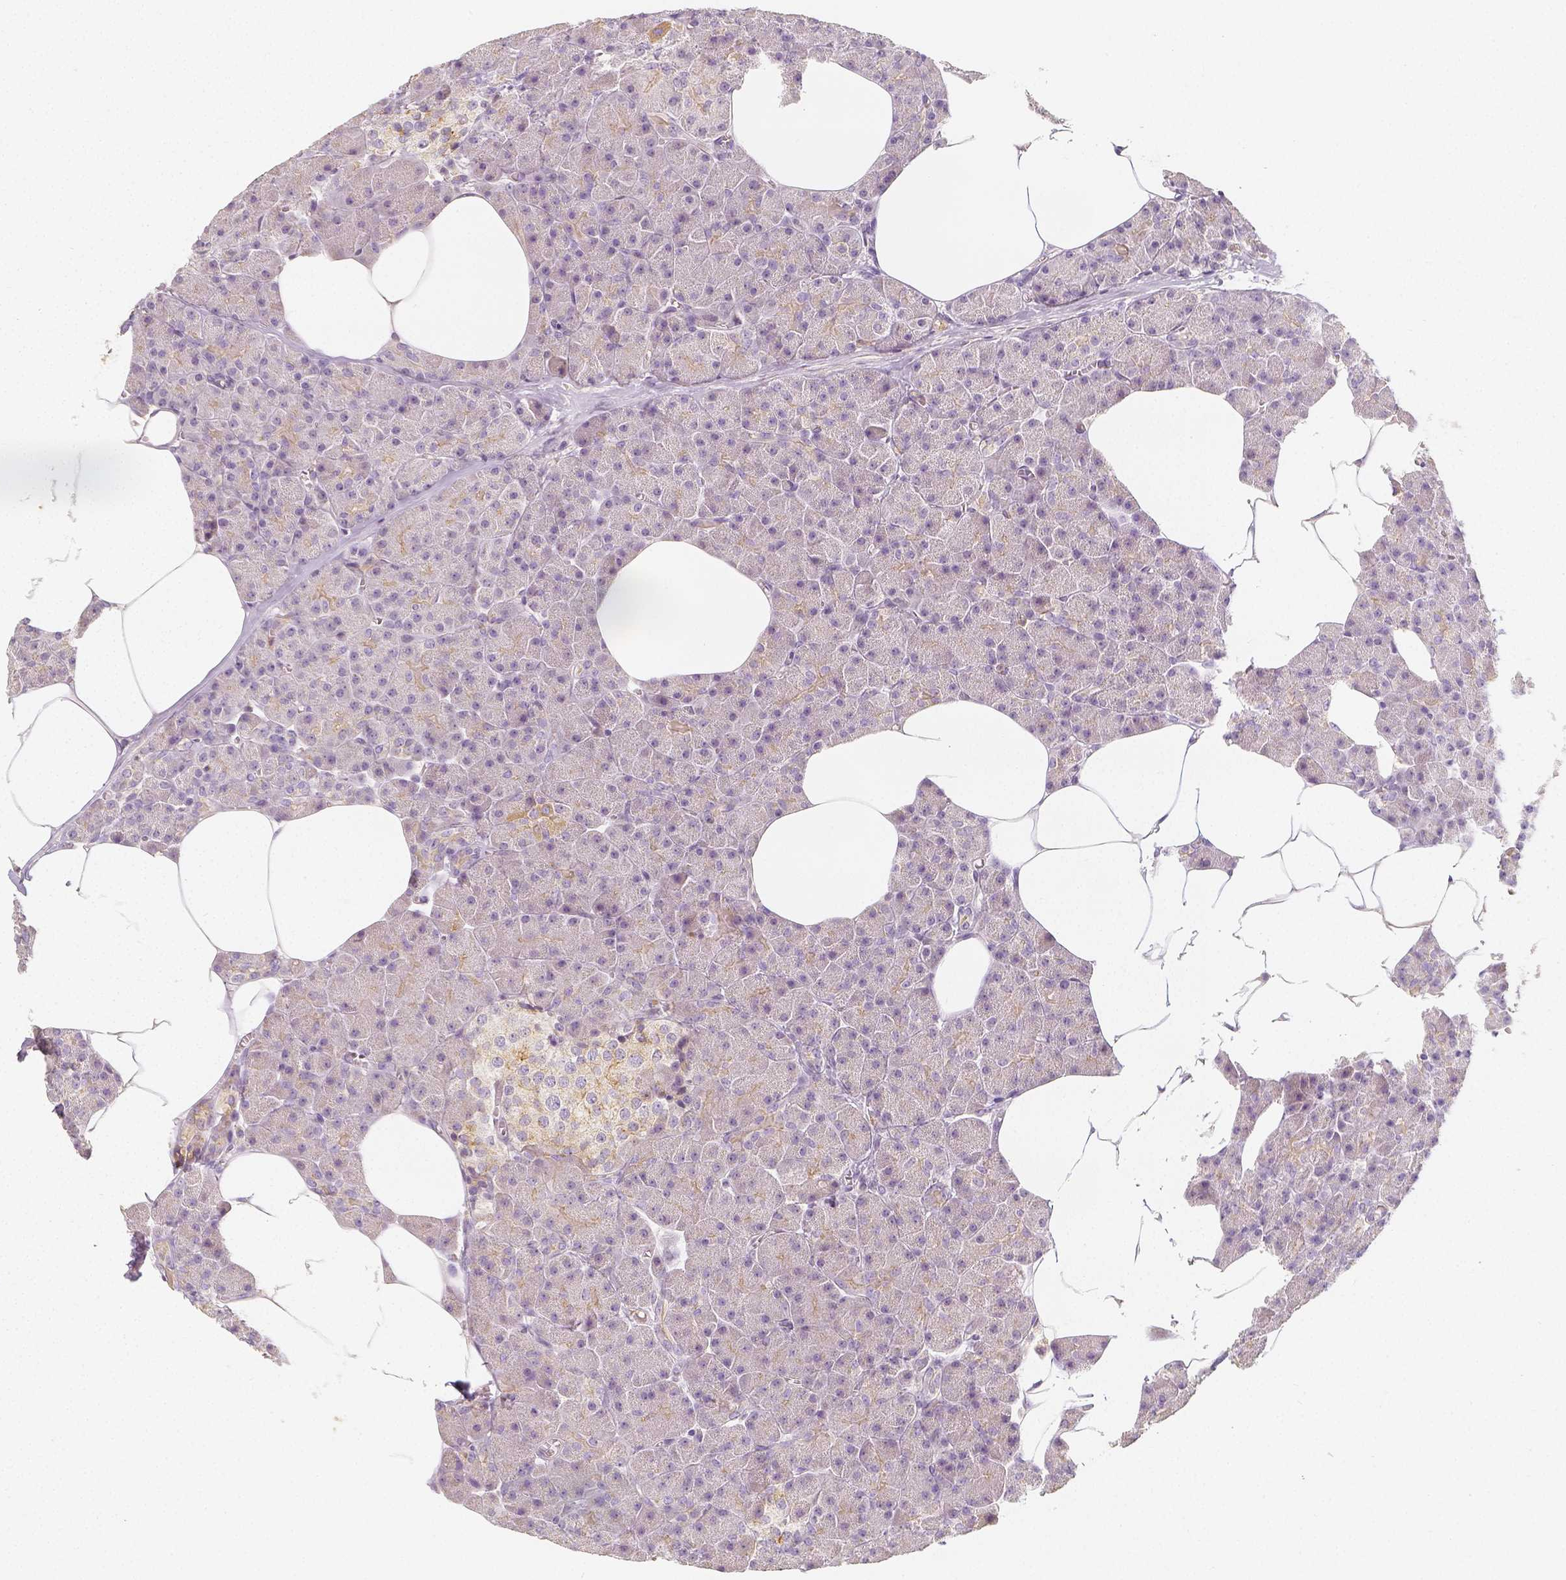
{"staining": {"intensity": "moderate", "quantity": "<25%", "location": "cytoplasmic/membranous"}, "tissue": "pancreas", "cell_type": "Exocrine glandular cells", "image_type": "normal", "snomed": [{"axis": "morphology", "description": "Normal tissue, NOS"}, {"axis": "topography", "description": "Pancreas"}], "caption": "This photomicrograph reveals IHC staining of unremarkable human pancreas, with low moderate cytoplasmic/membranous staining in approximately <25% of exocrine glandular cells.", "gene": "PTPRJ", "patient": {"sex": "female", "age": 45}}